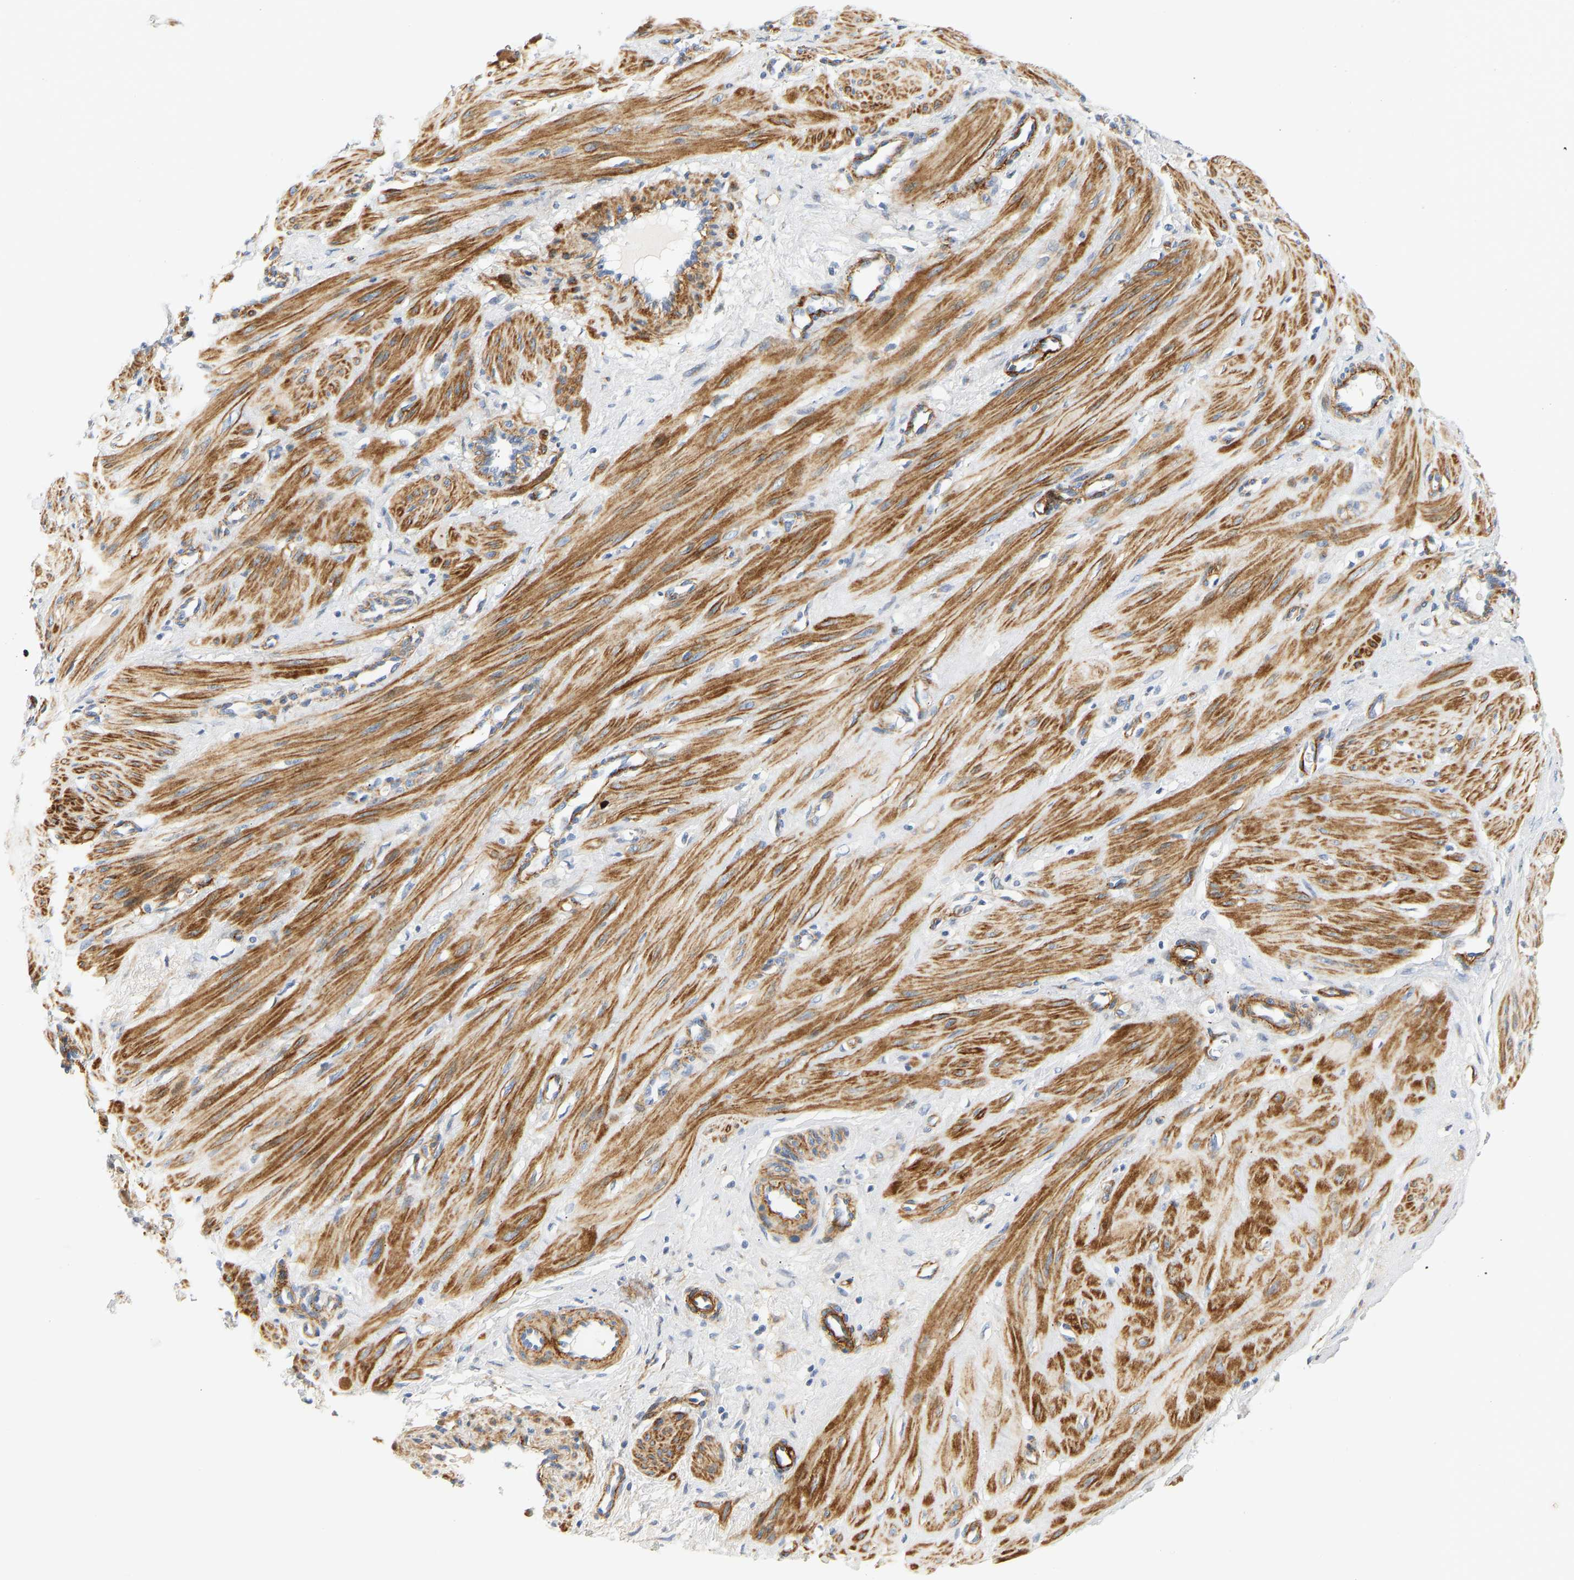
{"staining": {"intensity": "strong", "quantity": ">75%", "location": "cytoplasmic/membranous"}, "tissue": "smooth muscle", "cell_type": "Smooth muscle cells", "image_type": "normal", "snomed": [{"axis": "morphology", "description": "Normal tissue, NOS"}, {"axis": "topography", "description": "Endometrium"}], "caption": "A brown stain shows strong cytoplasmic/membranous staining of a protein in smooth muscle cells of unremarkable smooth muscle. (Stains: DAB in brown, nuclei in blue, Microscopy: brightfield microscopy at high magnification).", "gene": "SLC30A7", "patient": {"sex": "female", "age": 33}}